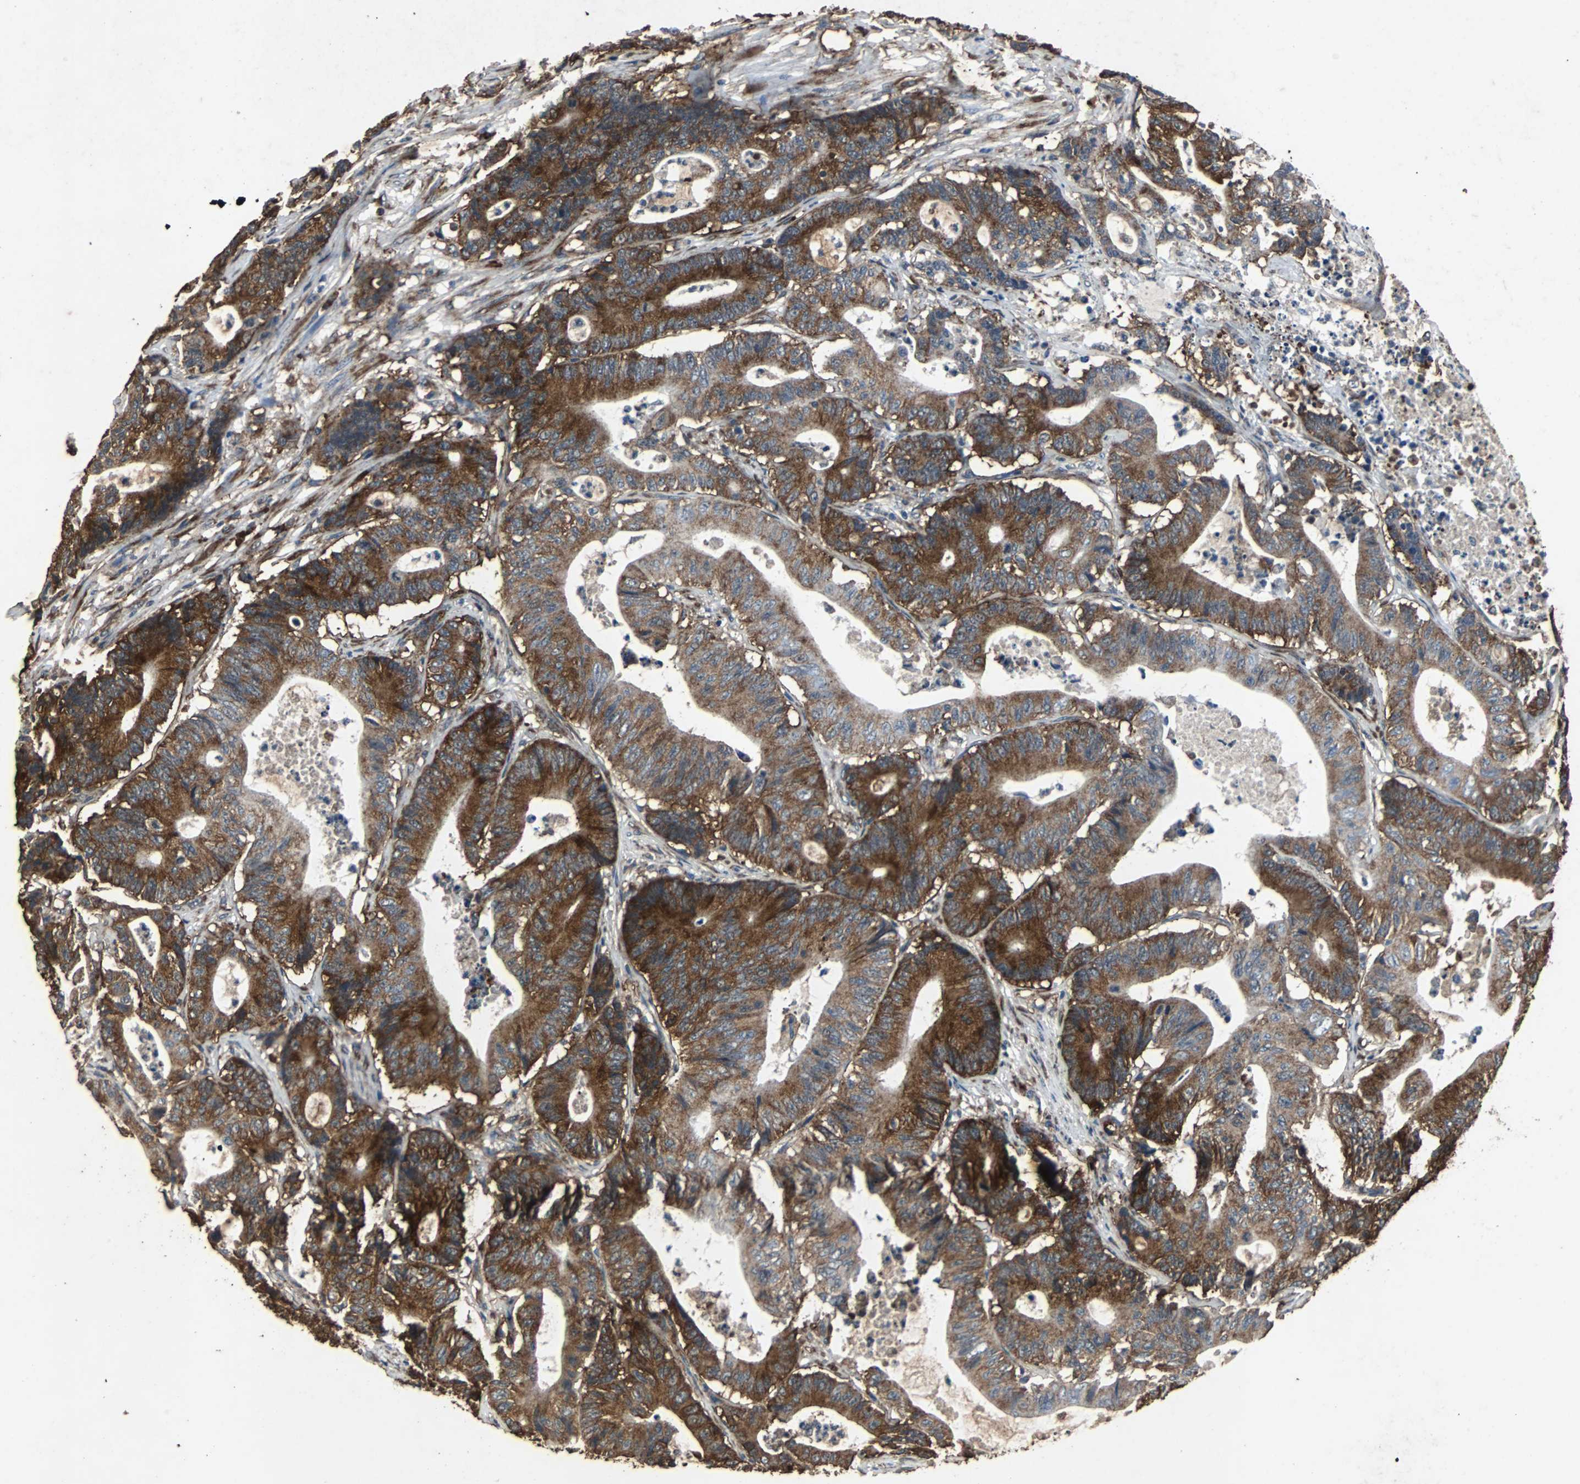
{"staining": {"intensity": "strong", "quantity": ">75%", "location": "cytoplasmic/membranous"}, "tissue": "colorectal cancer", "cell_type": "Tumor cells", "image_type": "cancer", "snomed": [{"axis": "morphology", "description": "Adenocarcinoma, NOS"}, {"axis": "topography", "description": "Colon"}], "caption": "Immunohistochemical staining of human colorectal cancer (adenocarcinoma) demonstrates high levels of strong cytoplasmic/membranous staining in about >75% of tumor cells.", "gene": "NAA10", "patient": {"sex": "female", "age": 84}}